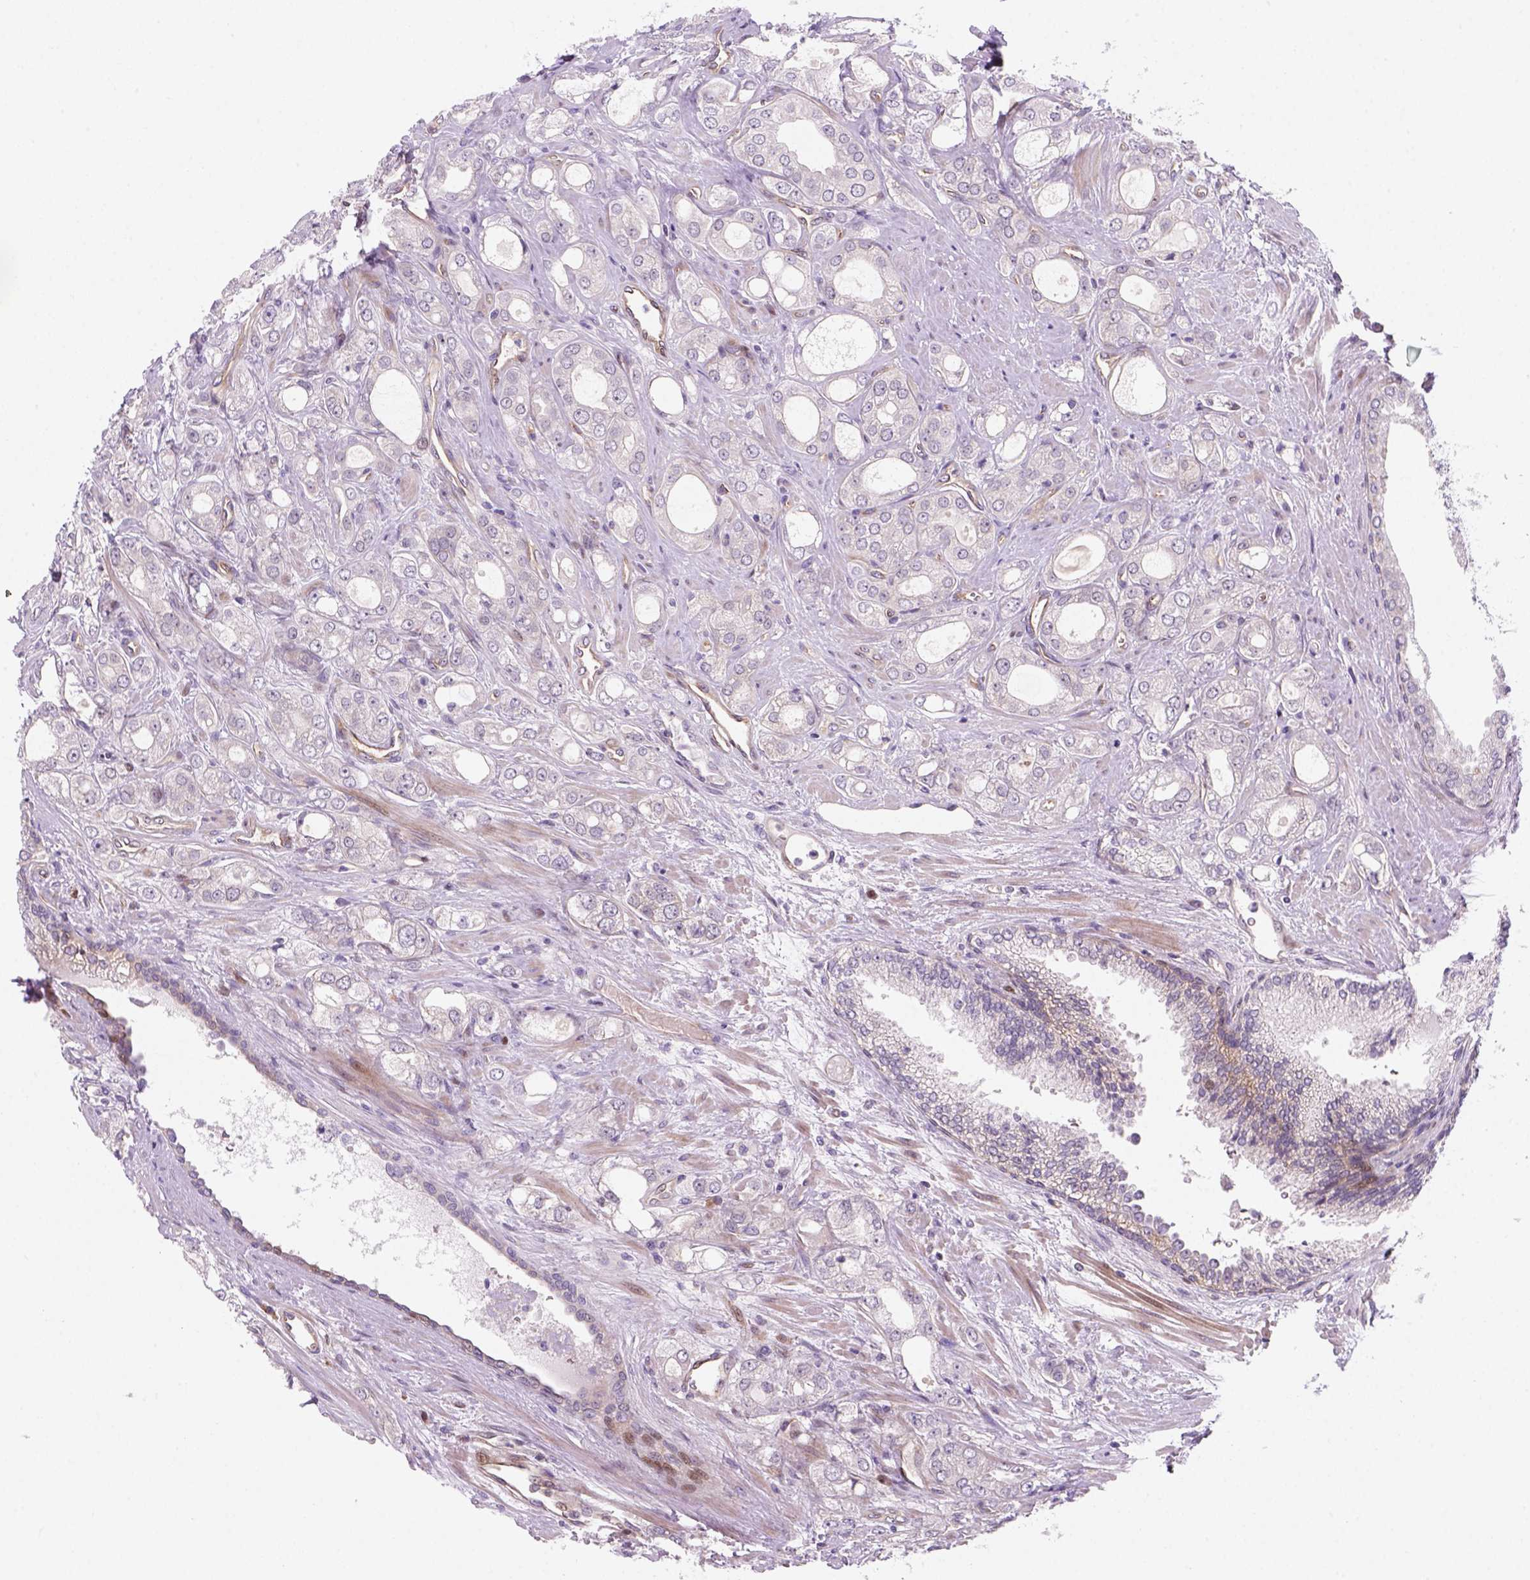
{"staining": {"intensity": "negative", "quantity": "none", "location": "none"}, "tissue": "prostate cancer", "cell_type": "Tumor cells", "image_type": "cancer", "snomed": [{"axis": "morphology", "description": "Adenocarcinoma, NOS"}, {"axis": "morphology", "description": "Adenocarcinoma, High grade"}, {"axis": "topography", "description": "Prostate"}], "caption": "Micrograph shows no protein expression in tumor cells of prostate cancer tissue.", "gene": "VSTM5", "patient": {"sex": "male", "age": 70}}